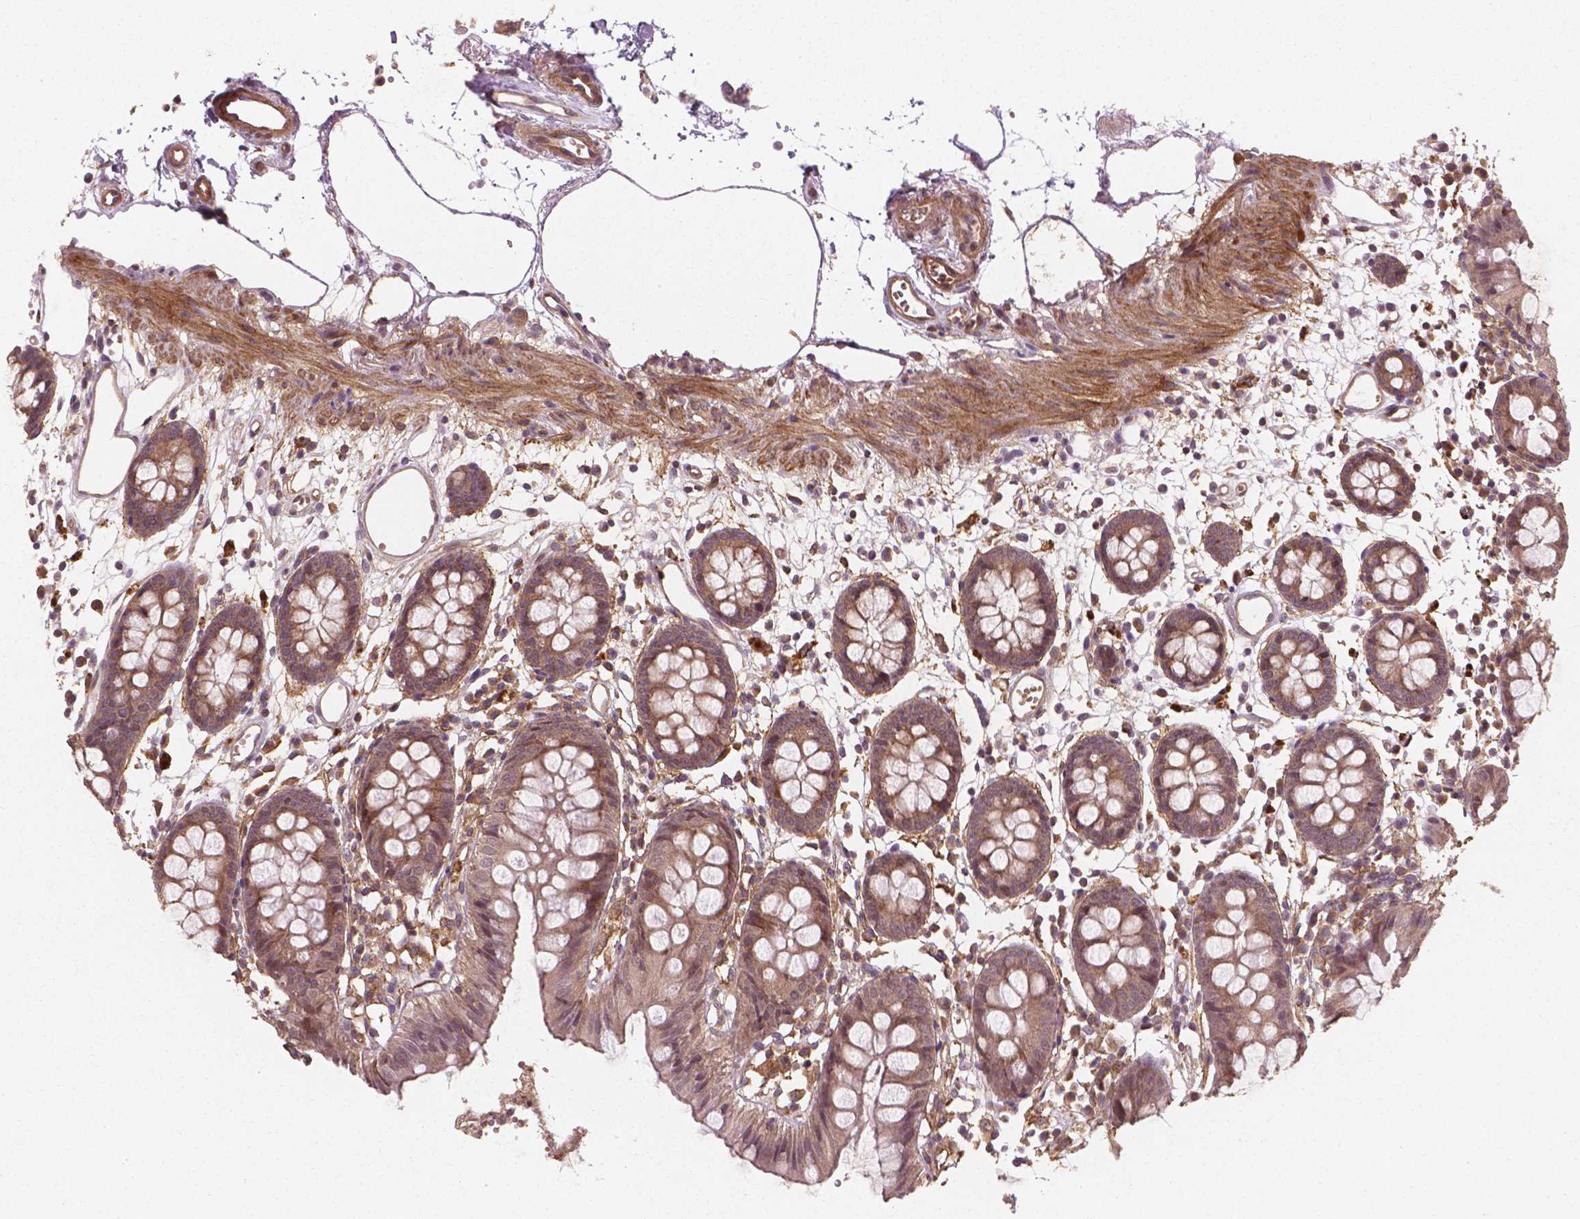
{"staining": {"intensity": "weak", "quantity": ">75%", "location": "cytoplasmic/membranous"}, "tissue": "colon", "cell_type": "Endothelial cells", "image_type": "normal", "snomed": [{"axis": "morphology", "description": "Normal tissue, NOS"}, {"axis": "topography", "description": "Colon"}], "caption": "Endothelial cells reveal weak cytoplasmic/membranous positivity in about >75% of cells in normal colon.", "gene": "CYFIP1", "patient": {"sex": "female", "age": 84}}